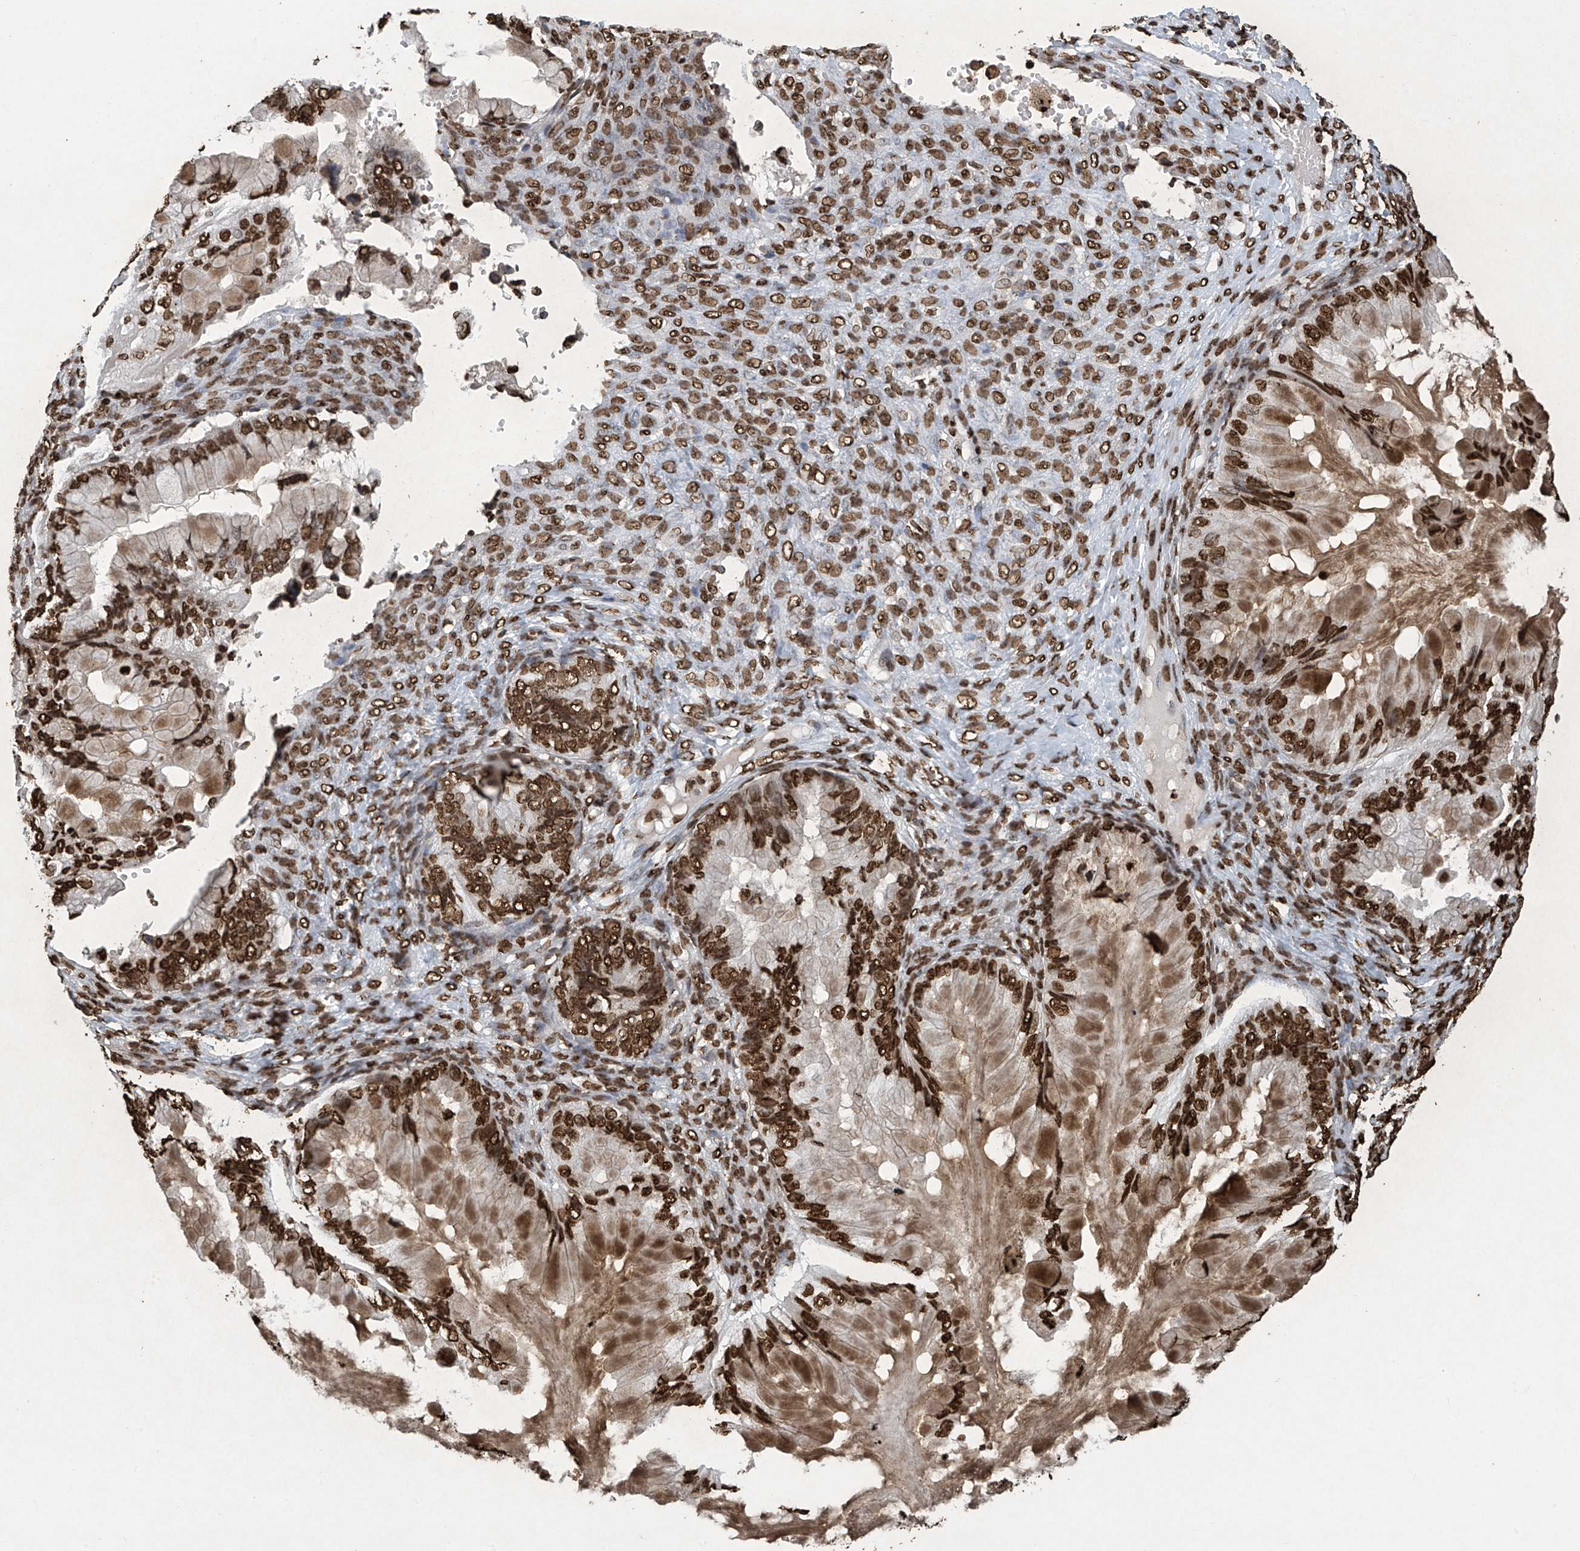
{"staining": {"intensity": "strong", "quantity": ">75%", "location": "nuclear"}, "tissue": "ovarian cancer", "cell_type": "Tumor cells", "image_type": "cancer", "snomed": [{"axis": "morphology", "description": "Cystadenocarcinoma, mucinous, NOS"}, {"axis": "topography", "description": "Ovary"}], "caption": "DAB immunohistochemical staining of human ovarian cancer reveals strong nuclear protein positivity in about >75% of tumor cells.", "gene": "H3-3A", "patient": {"sex": "female", "age": 36}}